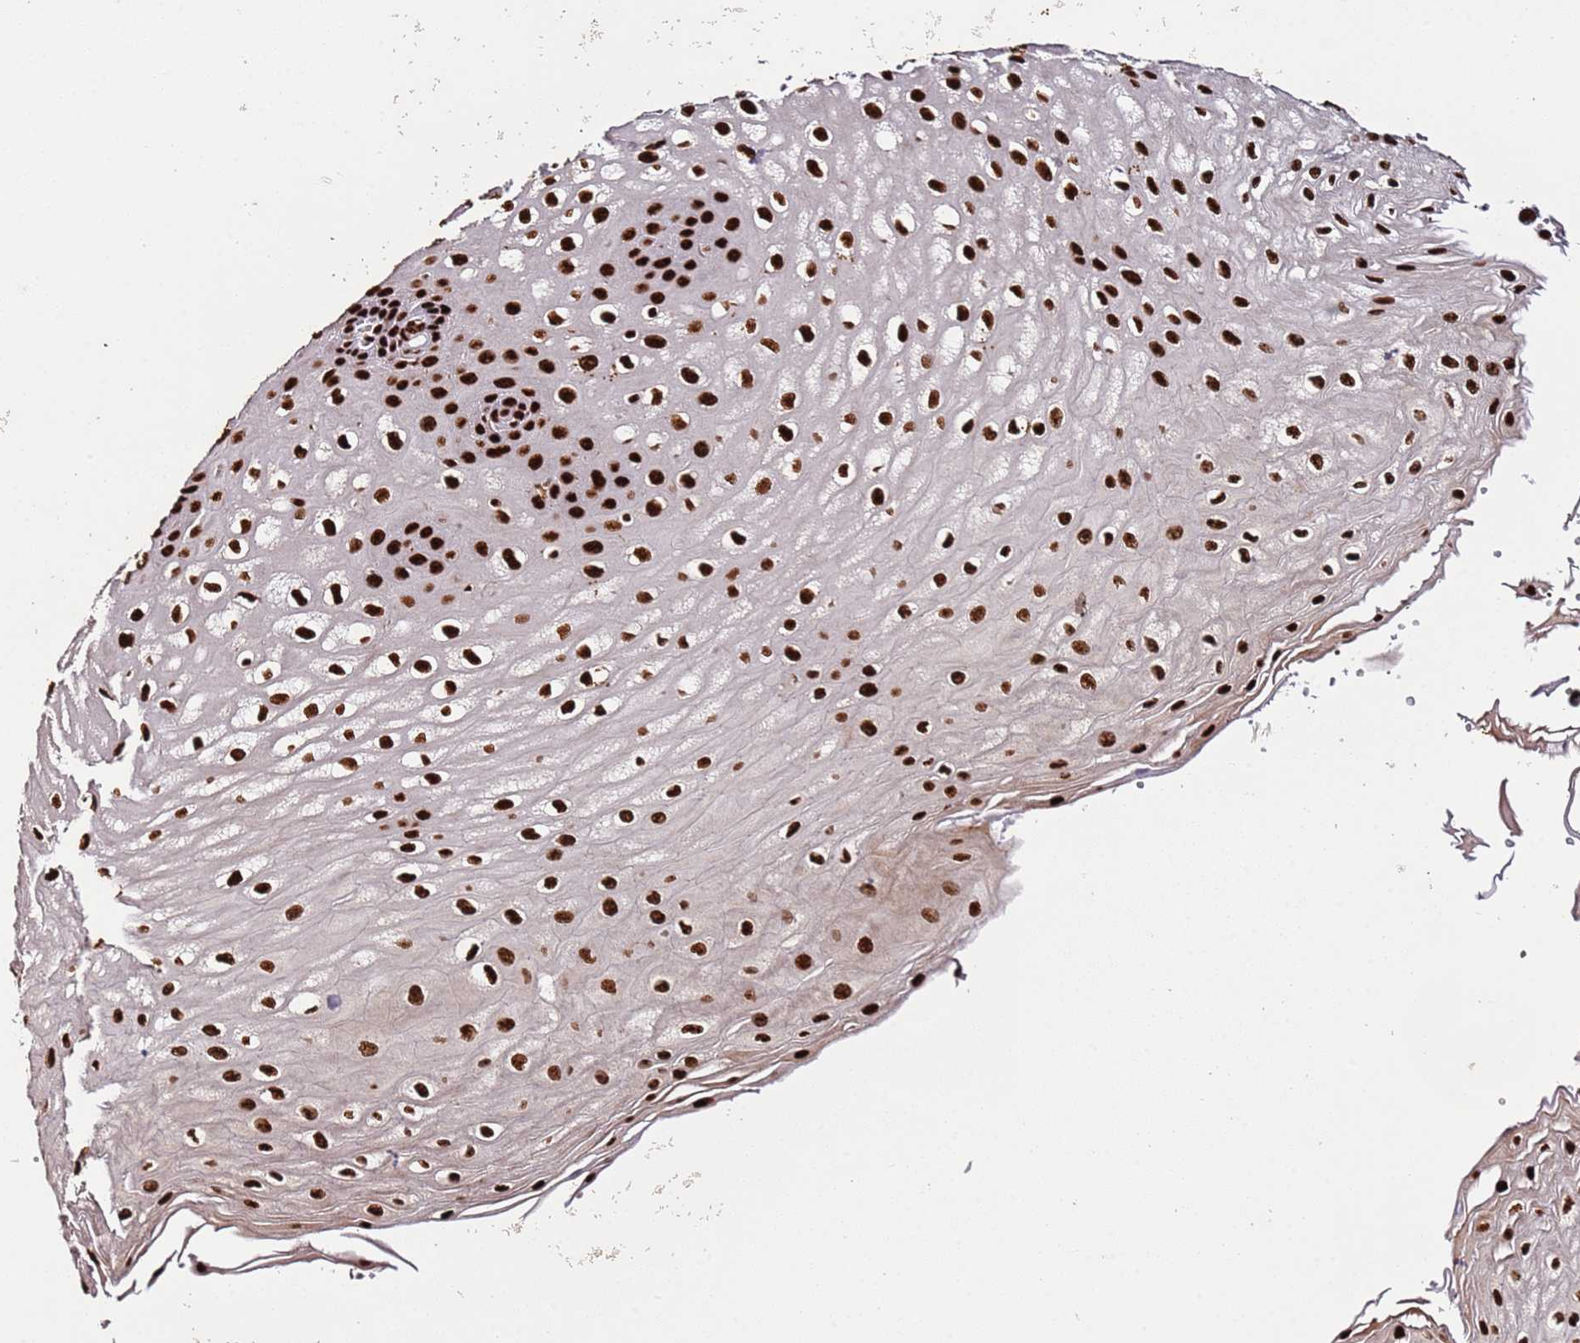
{"staining": {"intensity": "strong", "quantity": ">75%", "location": "nuclear"}, "tissue": "esophagus", "cell_type": "Squamous epithelial cells", "image_type": "normal", "snomed": [{"axis": "morphology", "description": "Normal tissue, NOS"}, {"axis": "topography", "description": "Esophagus"}], "caption": "Unremarkable esophagus was stained to show a protein in brown. There is high levels of strong nuclear staining in about >75% of squamous epithelial cells. (Stains: DAB in brown, nuclei in blue, Microscopy: brightfield microscopy at high magnification).", "gene": "C6orf226", "patient": {"sex": "male", "age": 60}}